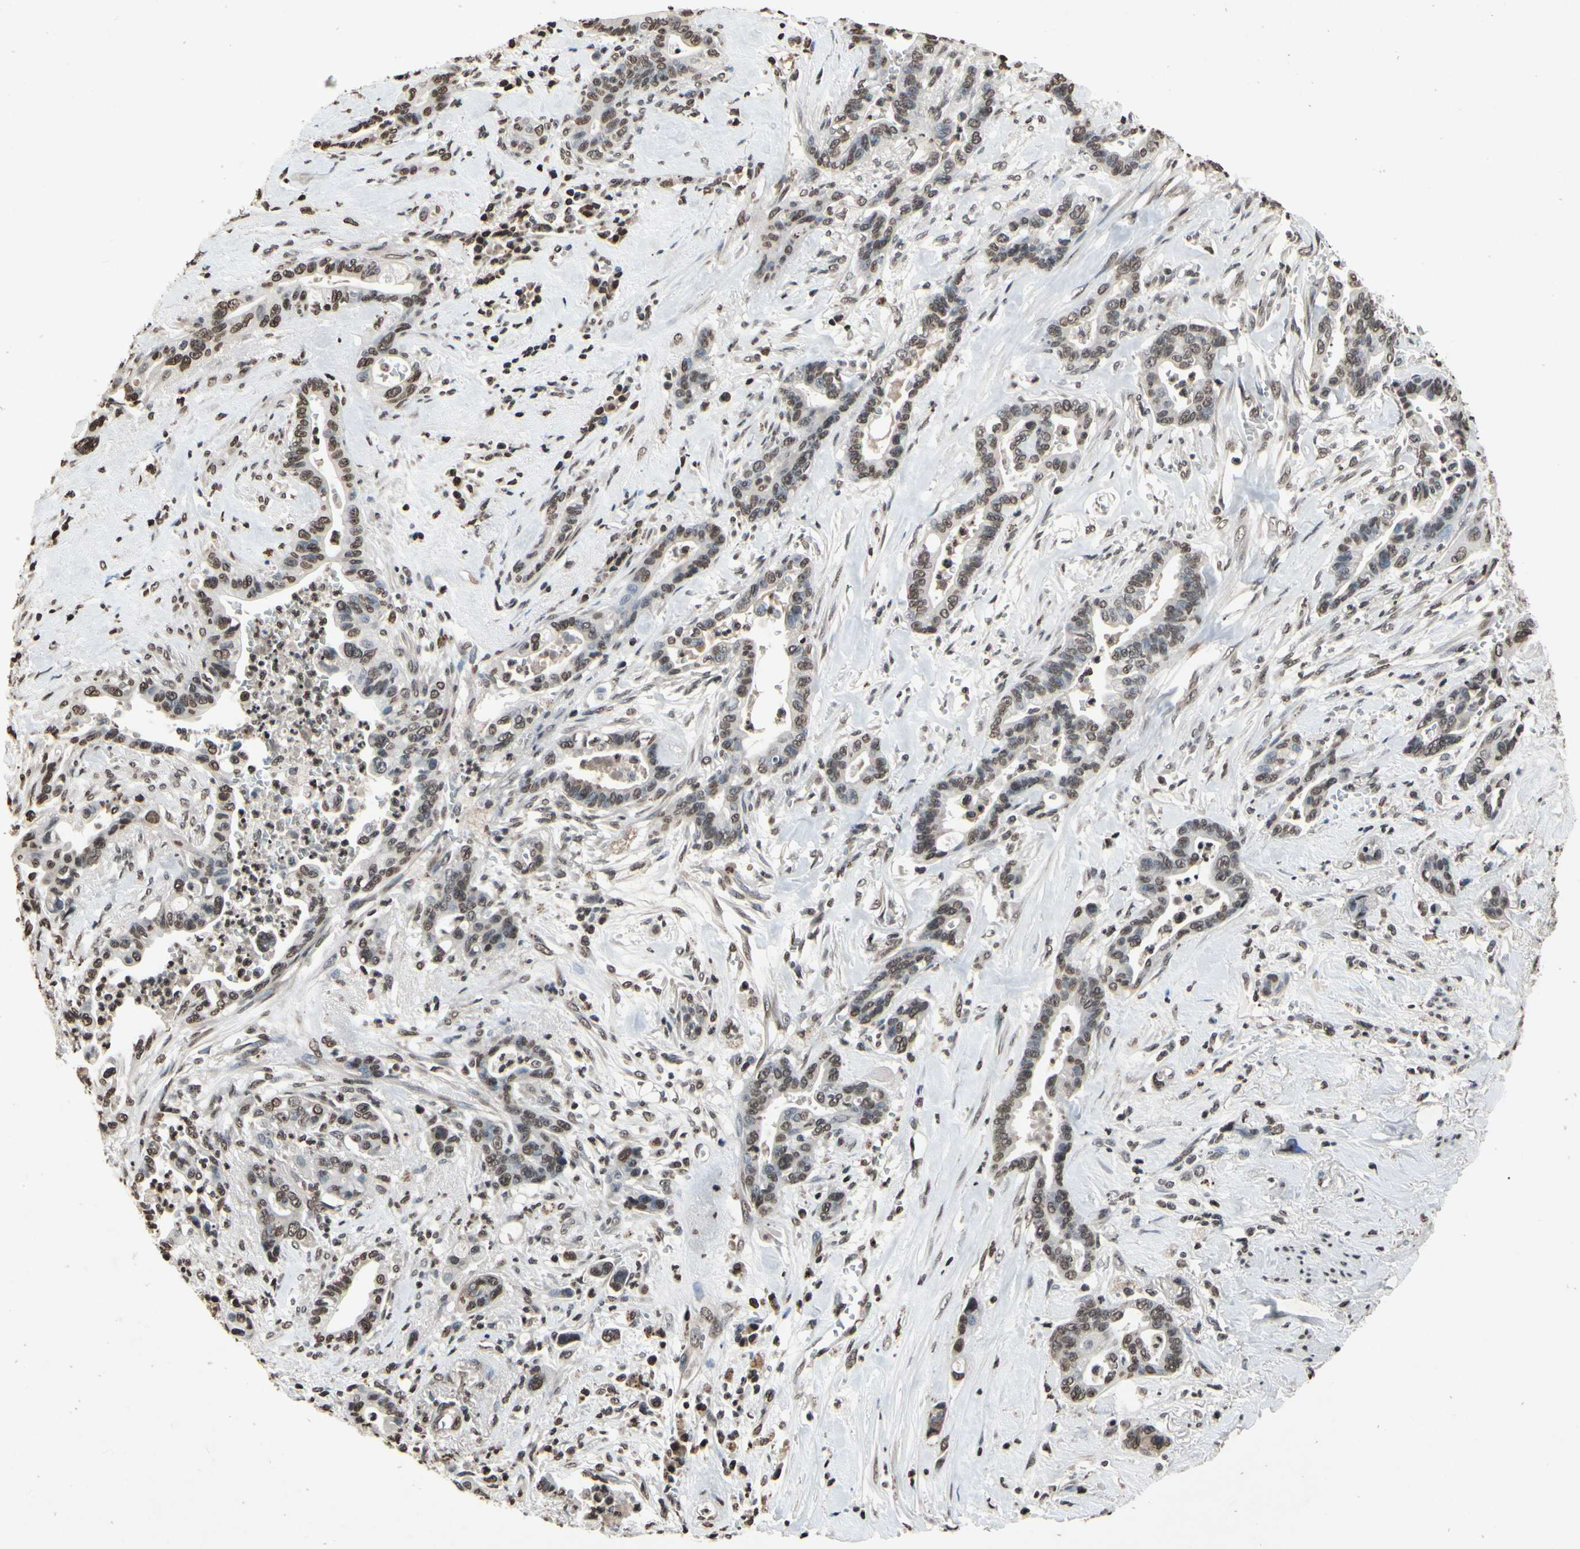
{"staining": {"intensity": "weak", "quantity": ">75%", "location": "nuclear"}, "tissue": "pancreatic cancer", "cell_type": "Tumor cells", "image_type": "cancer", "snomed": [{"axis": "morphology", "description": "Adenocarcinoma, NOS"}, {"axis": "topography", "description": "Pancreas"}], "caption": "Human pancreatic cancer (adenocarcinoma) stained for a protein (brown) demonstrates weak nuclear positive expression in about >75% of tumor cells.", "gene": "HIPK2", "patient": {"sex": "male", "age": 70}}